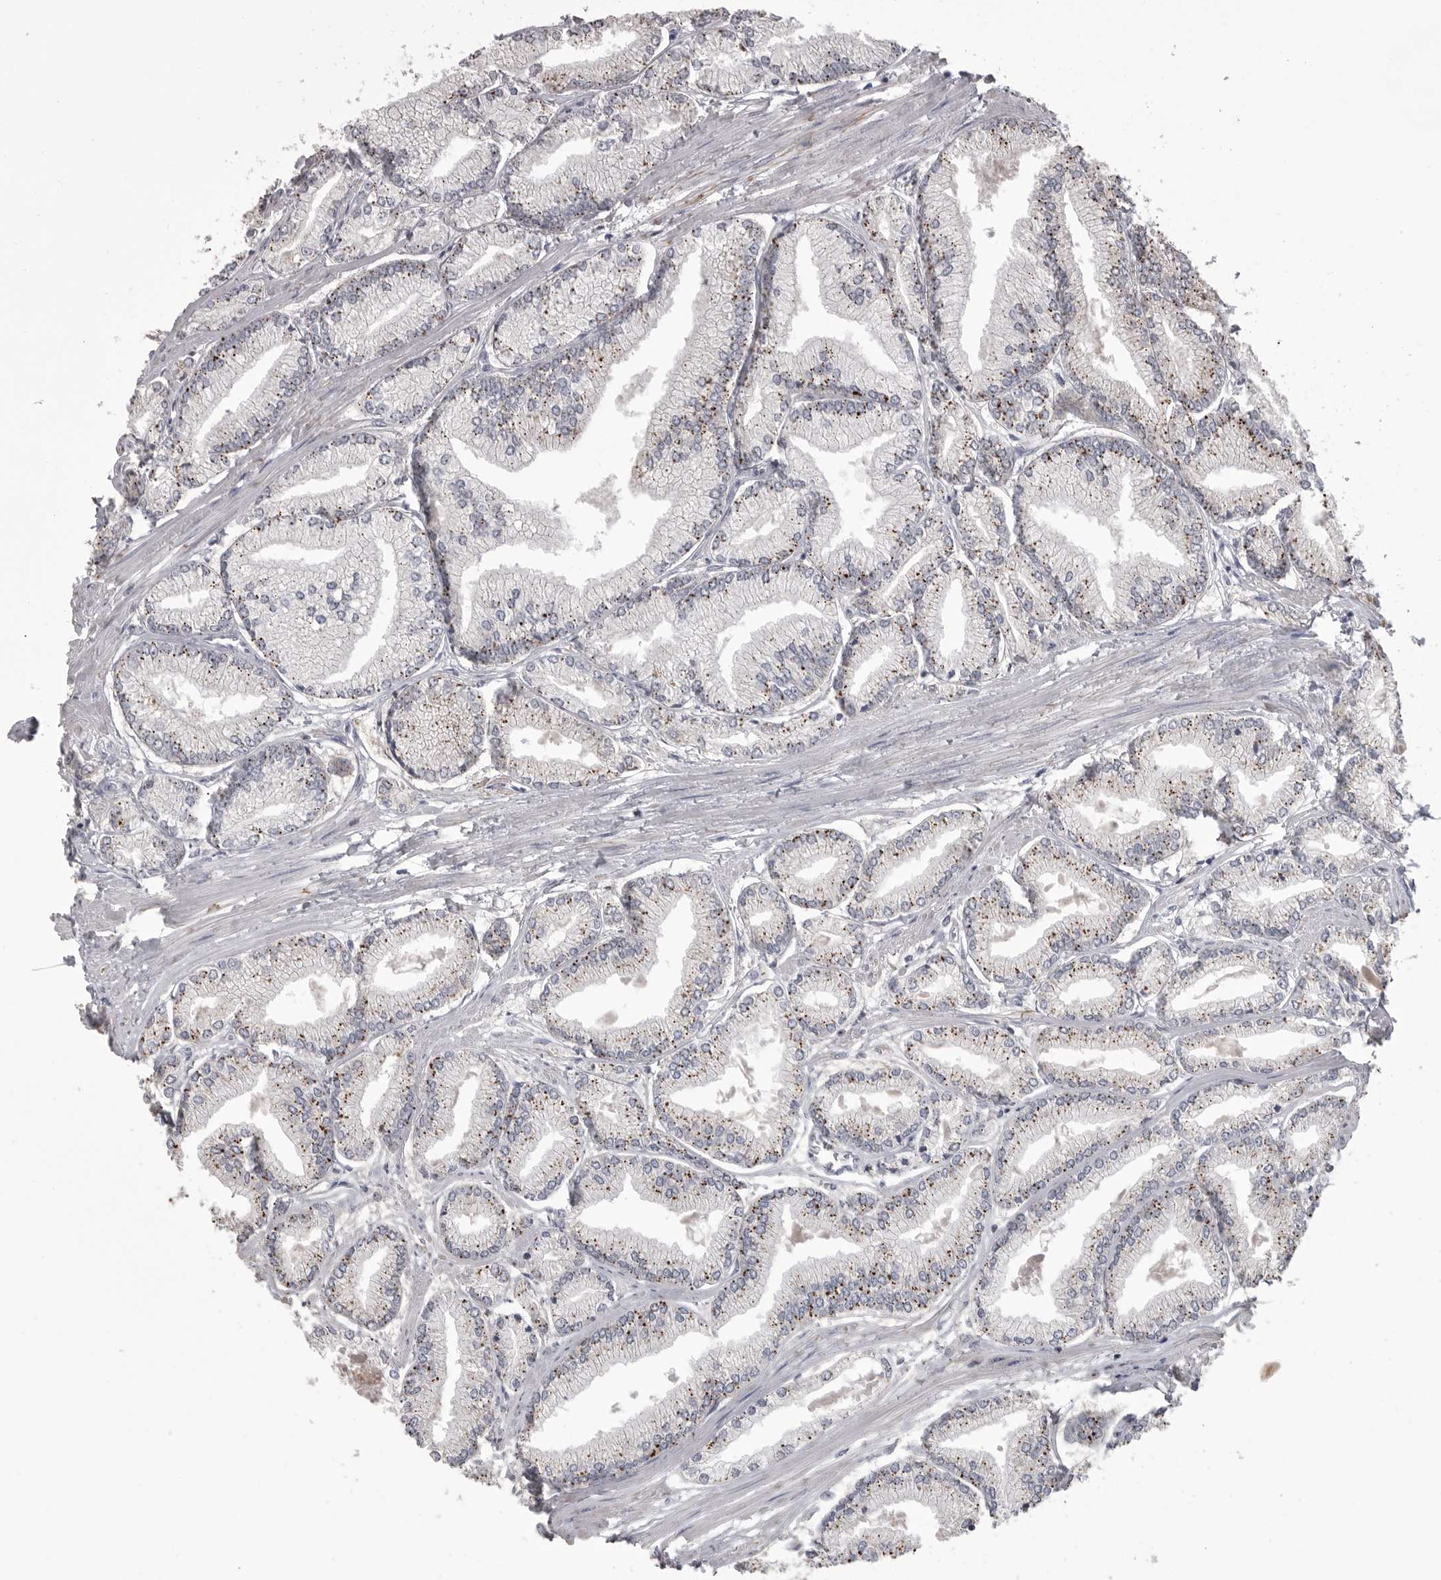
{"staining": {"intensity": "weak", "quantity": ">75%", "location": "cytoplasmic/membranous"}, "tissue": "prostate cancer", "cell_type": "Tumor cells", "image_type": "cancer", "snomed": [{"axis": "morphology", "description": "Adenocarcinoma, Low grade"}, {"axis": "topography", "description": "Prostate"}], "caption": "Prostate adenocarcinoma (low-grade) stained for a protein reveals weak cytoplasmic/membranous positivity in tumor cells.", "gene": "CMTM6", "patient": {"sex": "male", "age": 52}}